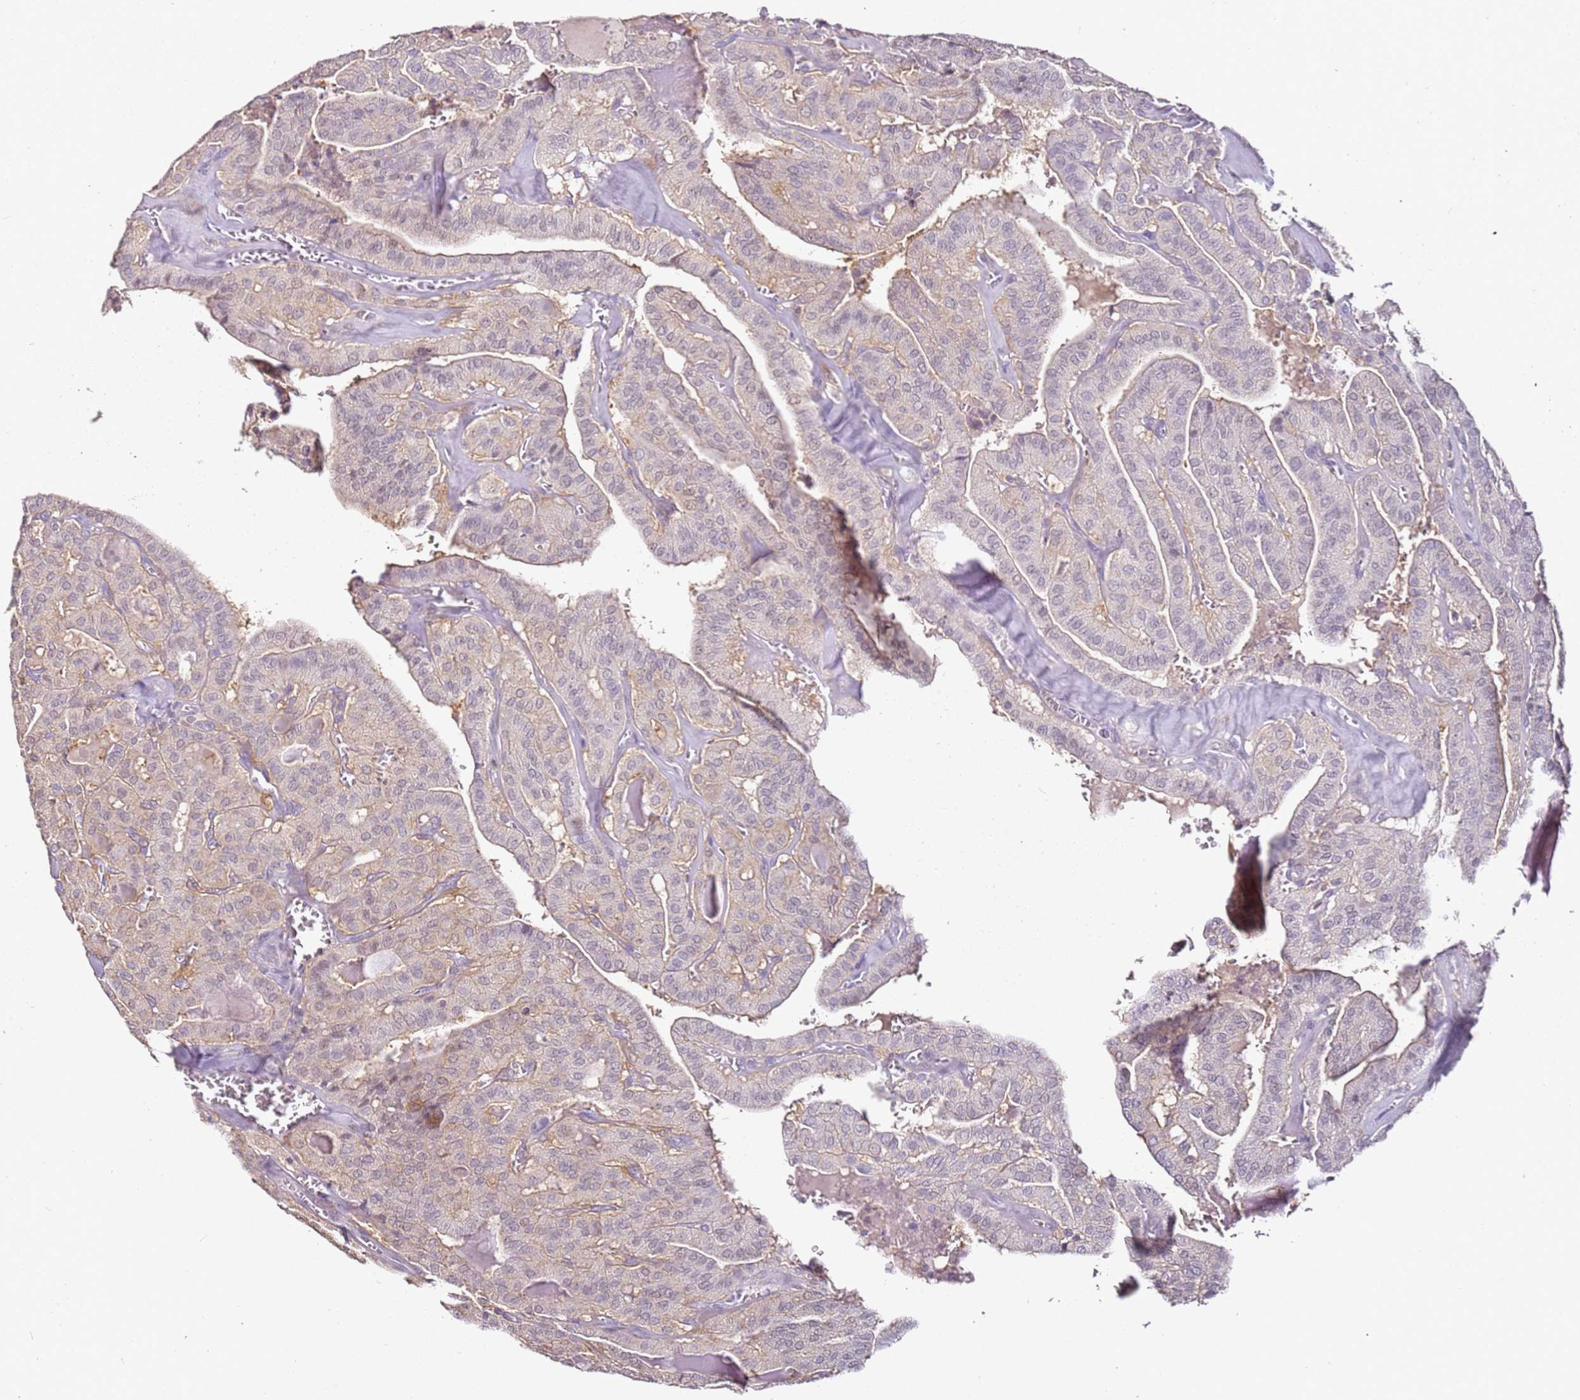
{"staining": {"intensity": "negative", "quantity": "none", "location": "none"}, "tissue": "thyroid cancer", "cell_type": "Tumor cells", "image_type": "cancer", "snomed": [{"axis": "morphology", "description": "Papillary adenocarcinoma, NOS"}, {"axis": "topography", "description": "Thyroid gland"}], "caption": "There is no significant positivity in tumor cells of thyroid papillary adenocarcinoma.", "gene": "MDH1", "patient": {"sex": "male", "age": 52}}